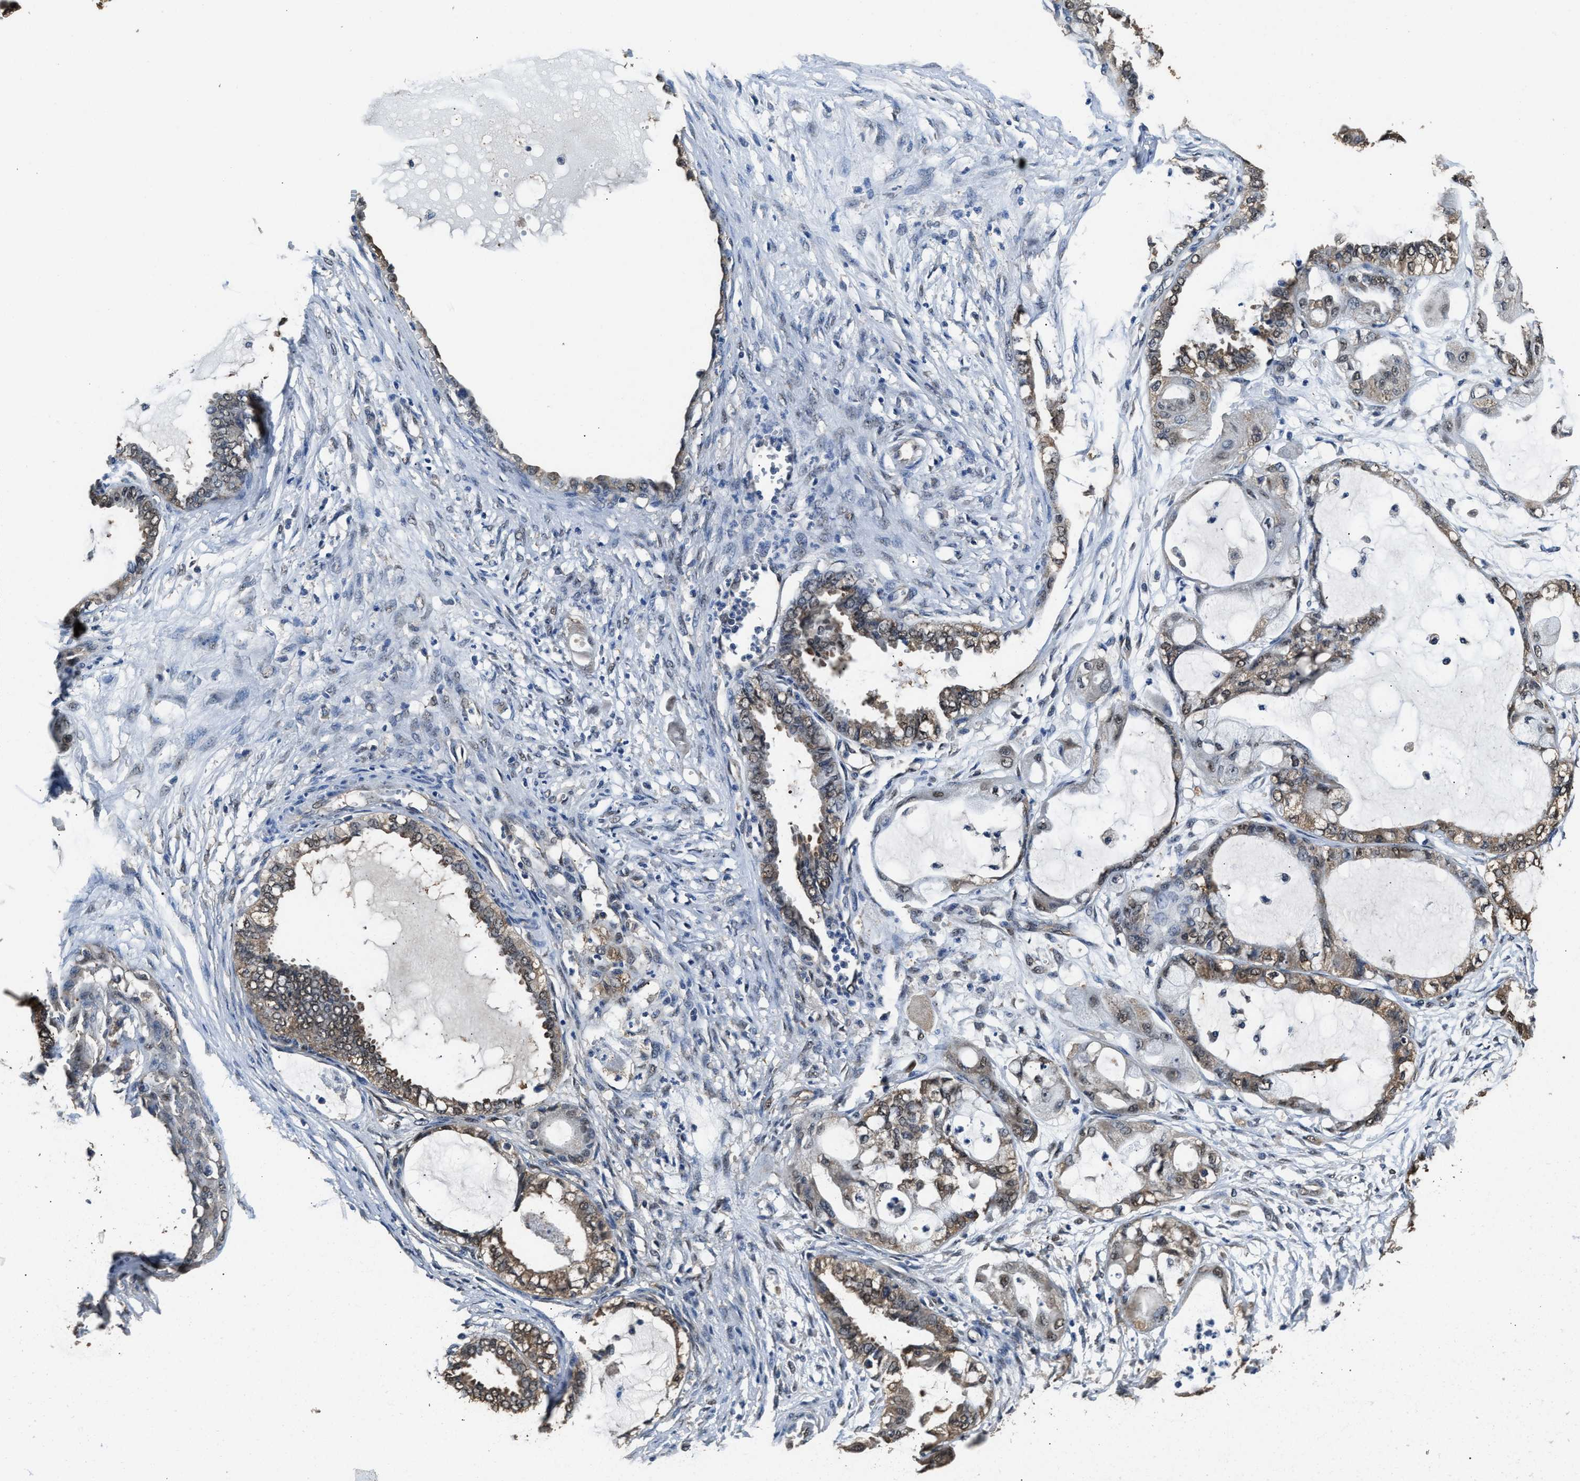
{"staining": {"intensity": "moderate", "quantity": ">75%", "location": "cytoplasmic/membranous,nuclear"}, "tissue": "ovarian cancer", "cell_type": "Tumor cells", "image_type": "cancer", "snomed": [{"axis": "morphology", "description": "Carcinoma, NOS"}, {"axis": "morphology", "description": "Carcinoma, endometroid"}, {"axis": "topography", "description": "Ovary"}], "caption": "Immunohistochemistry staining of carcinoma (ovarian), which exhibits medium levels of moderate cytoplasmic/membranous and nuclear expression in approximately >75% of tumor cells indicating moderate cytoplasmic/membranous and nuclear protein positivity. The staining was performed using DAB (brown) for protein detection and nuclei were counterstained in hematoxylin (blue).", "gene": "YWHAE", "patient": {"sex": "female", "age": 50}}